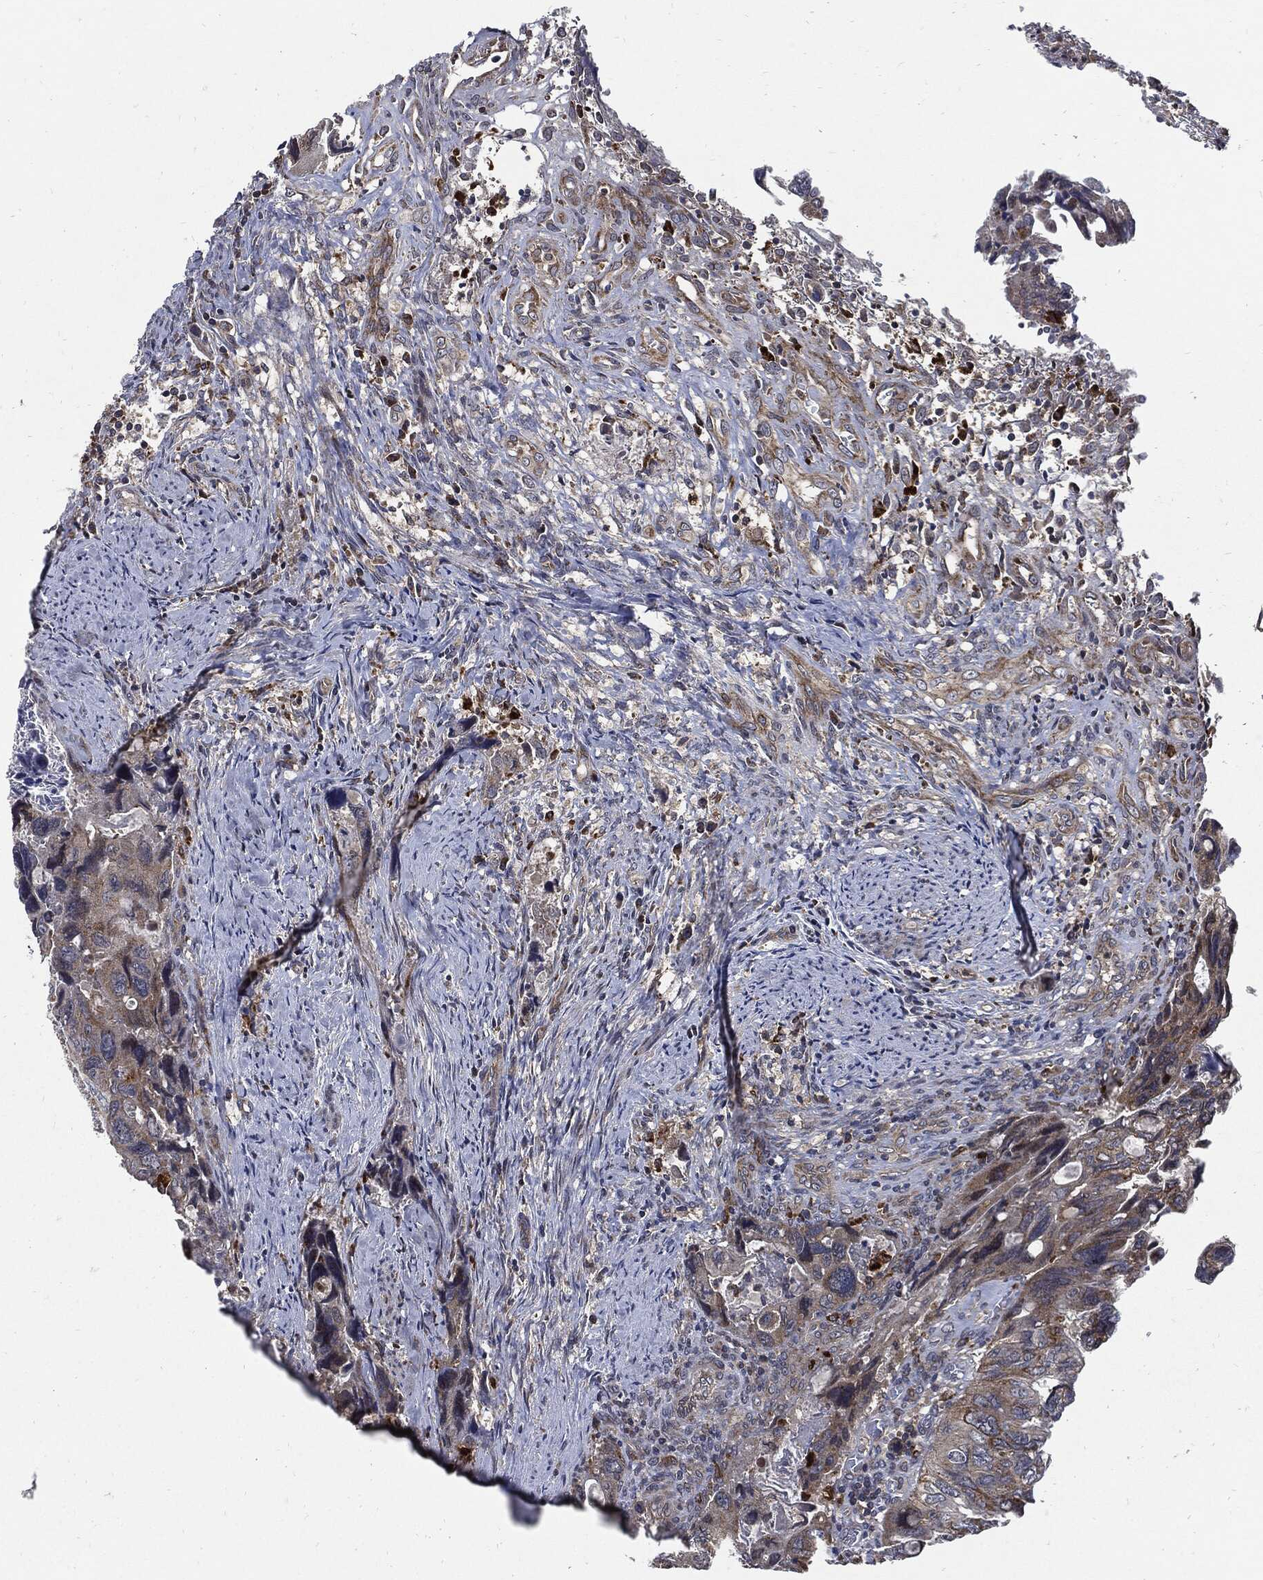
{"staining": {"intensity": "moderate", "quantity": "<25%", "location": "cytoplasmic/membranous"}, "tissue": "colorectal cancer", "cell_type": "Tumor cells", "image_type": "cancer", "snomed": [{"axis": "morphology", "description": "Adenocarcinoma, NOS"}, {"axis": "topography", "description": "Rectum"}], "caption": "Immunohistochemistry image of neoplastic tissue: colorectal adenocarcinoma stained using IHC reveals low levels of moderate protein expression localized specifically in the cytoplasmic/membranous of tumor cells, appearing as a cytoplasmic/membranous brown color.", "gene": "SLC31A2", "patient": {"sex": "male", "age": 62}}